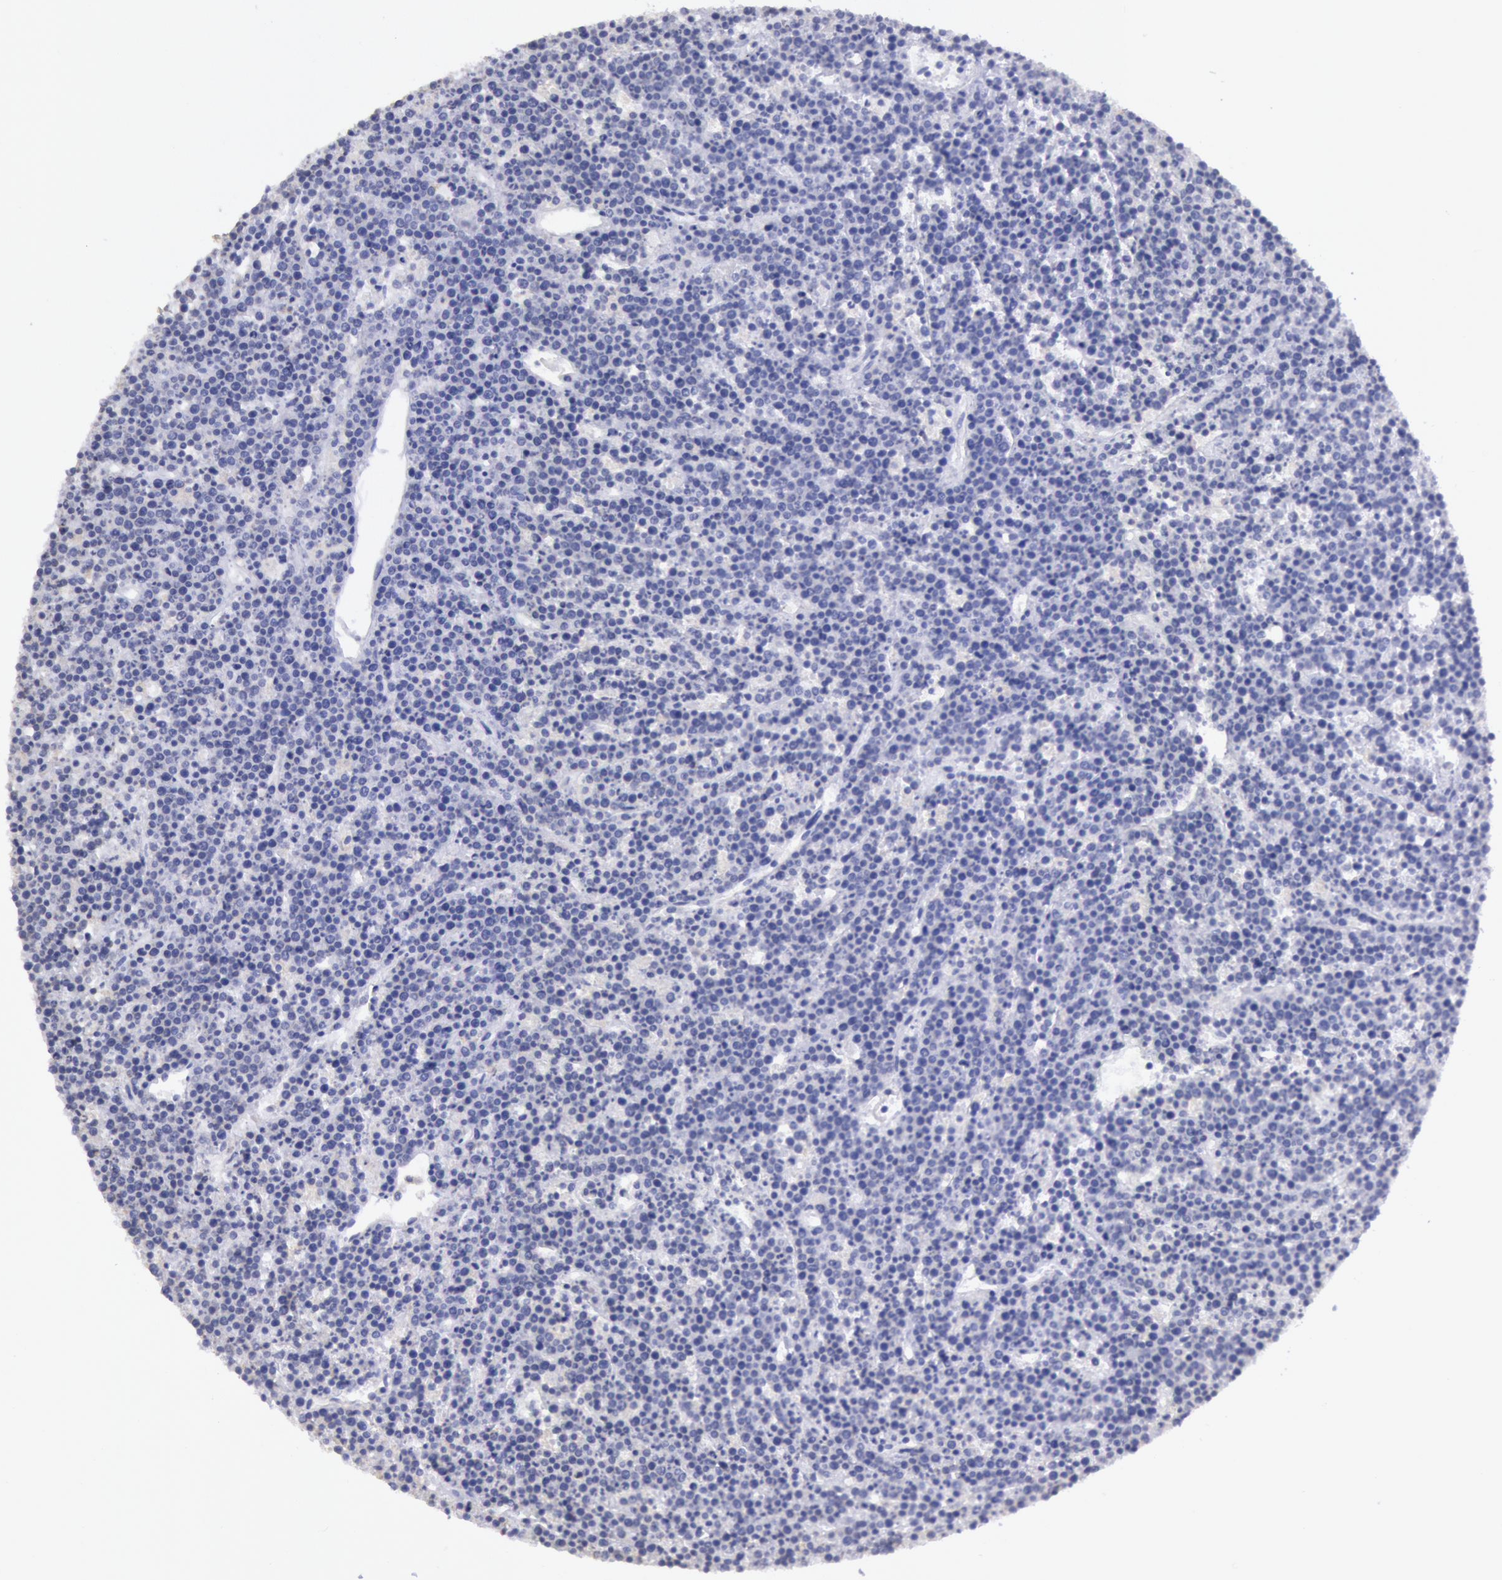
{"staining": {"intensity": "negative", "quantity": "none", "location": "none"}, "tissue": "lymphoma", "cell_type": "Tumor cells", "image_type": "cancer", "snomed": [{"axis": "morphology", "description": "Malignant lymphoma, non-Hodgkin's type, High grade"}, {"axis": "topography", "description": "Ovary"}], "caption": "This micrograph is of lymphoma stained with immunohistochemistry (IHC) to label a protein in brown with the nuclei are counter-stained blue. There is no positivity in tumor cells. (DAB immunohistochemistry (IHC) with hematoxylin counter stain).", "gene": "MYH7", "patient": {"sex": "female", "age": 56}}